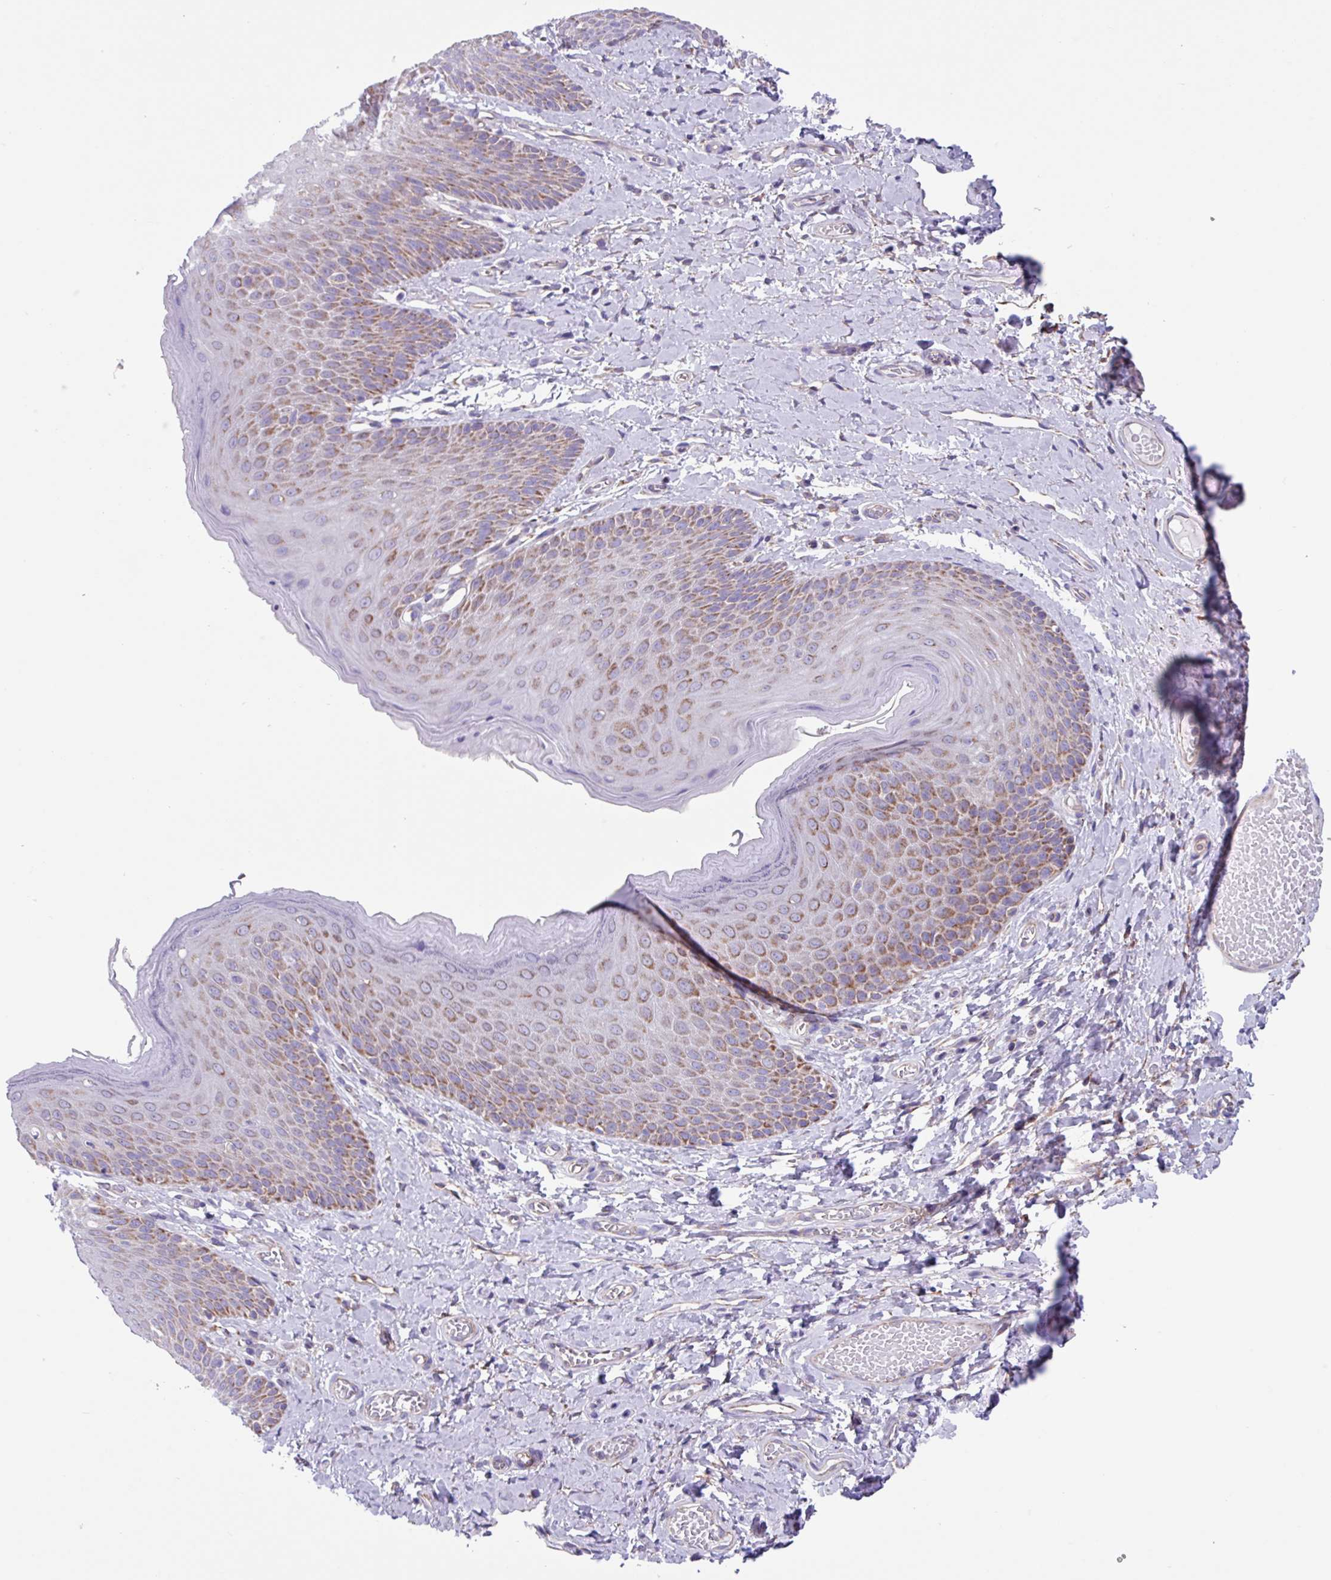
{"staining": {"intensity": "moderate", "quantity": ">75%", "location": "cytoplasmic/membranous"}, "tissue": "skin", "cell_type": "Epidermal cells", "image_type": "normal", "snomed": [{"axis": "morphology", "description": "Normal tissue, NOS"}, {"axis": "topography", "description": "Anal"}], "caption": "Immunohistochemical staining of normal human skin displays >75% levels of moderate cytoplasmic/membranous protein positivity in approximately >75% of epidermal cells. Nuclei are stained in blue.", "gene": "OTULIN", "patient": {"sex": "female", "age": 40}}